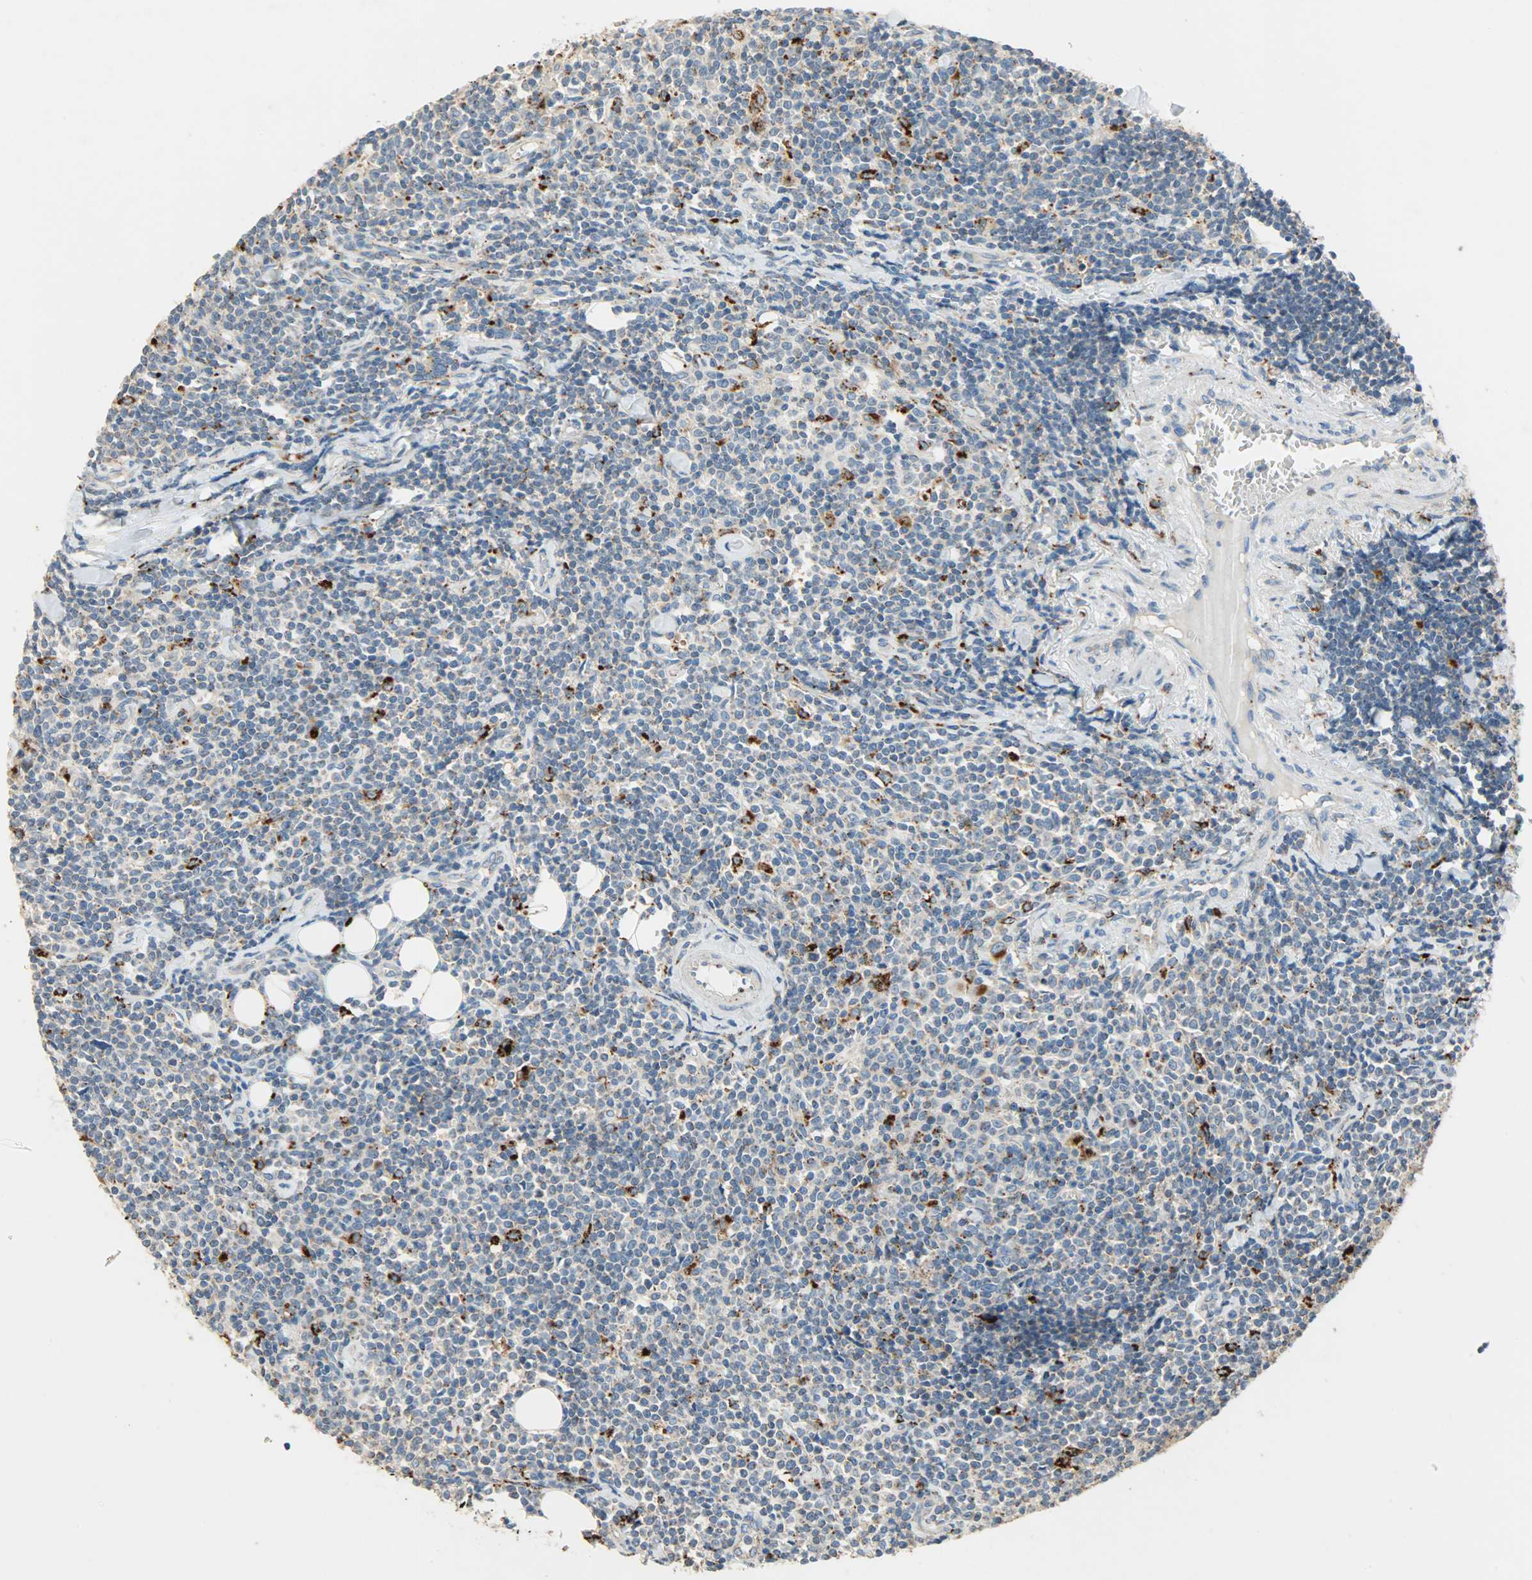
{"staining": {"intensity": "moderate", "quantity": "25%-75%", "location": "cytoplasmic/membranous"}, "tissue": "lymphoma", "cell_type": "Tumor cells", "image_type": "cancer", "snomed": [{"axis": "morphology", "description": "Malignant lymphoma, non-Hodgkin's type, Low grade"}, {"axis": "topography", "description": "Soft tissue"}], "caption": "A histopathology image of malignant lymphoma, non-Hodgkin's type (low-grade) stained for a protein reveals moderate cytoplasmic/membranous brown staining in tumor cells.", "gene": "ASAH1", "patient": {"sex": "male", "age": 92}}